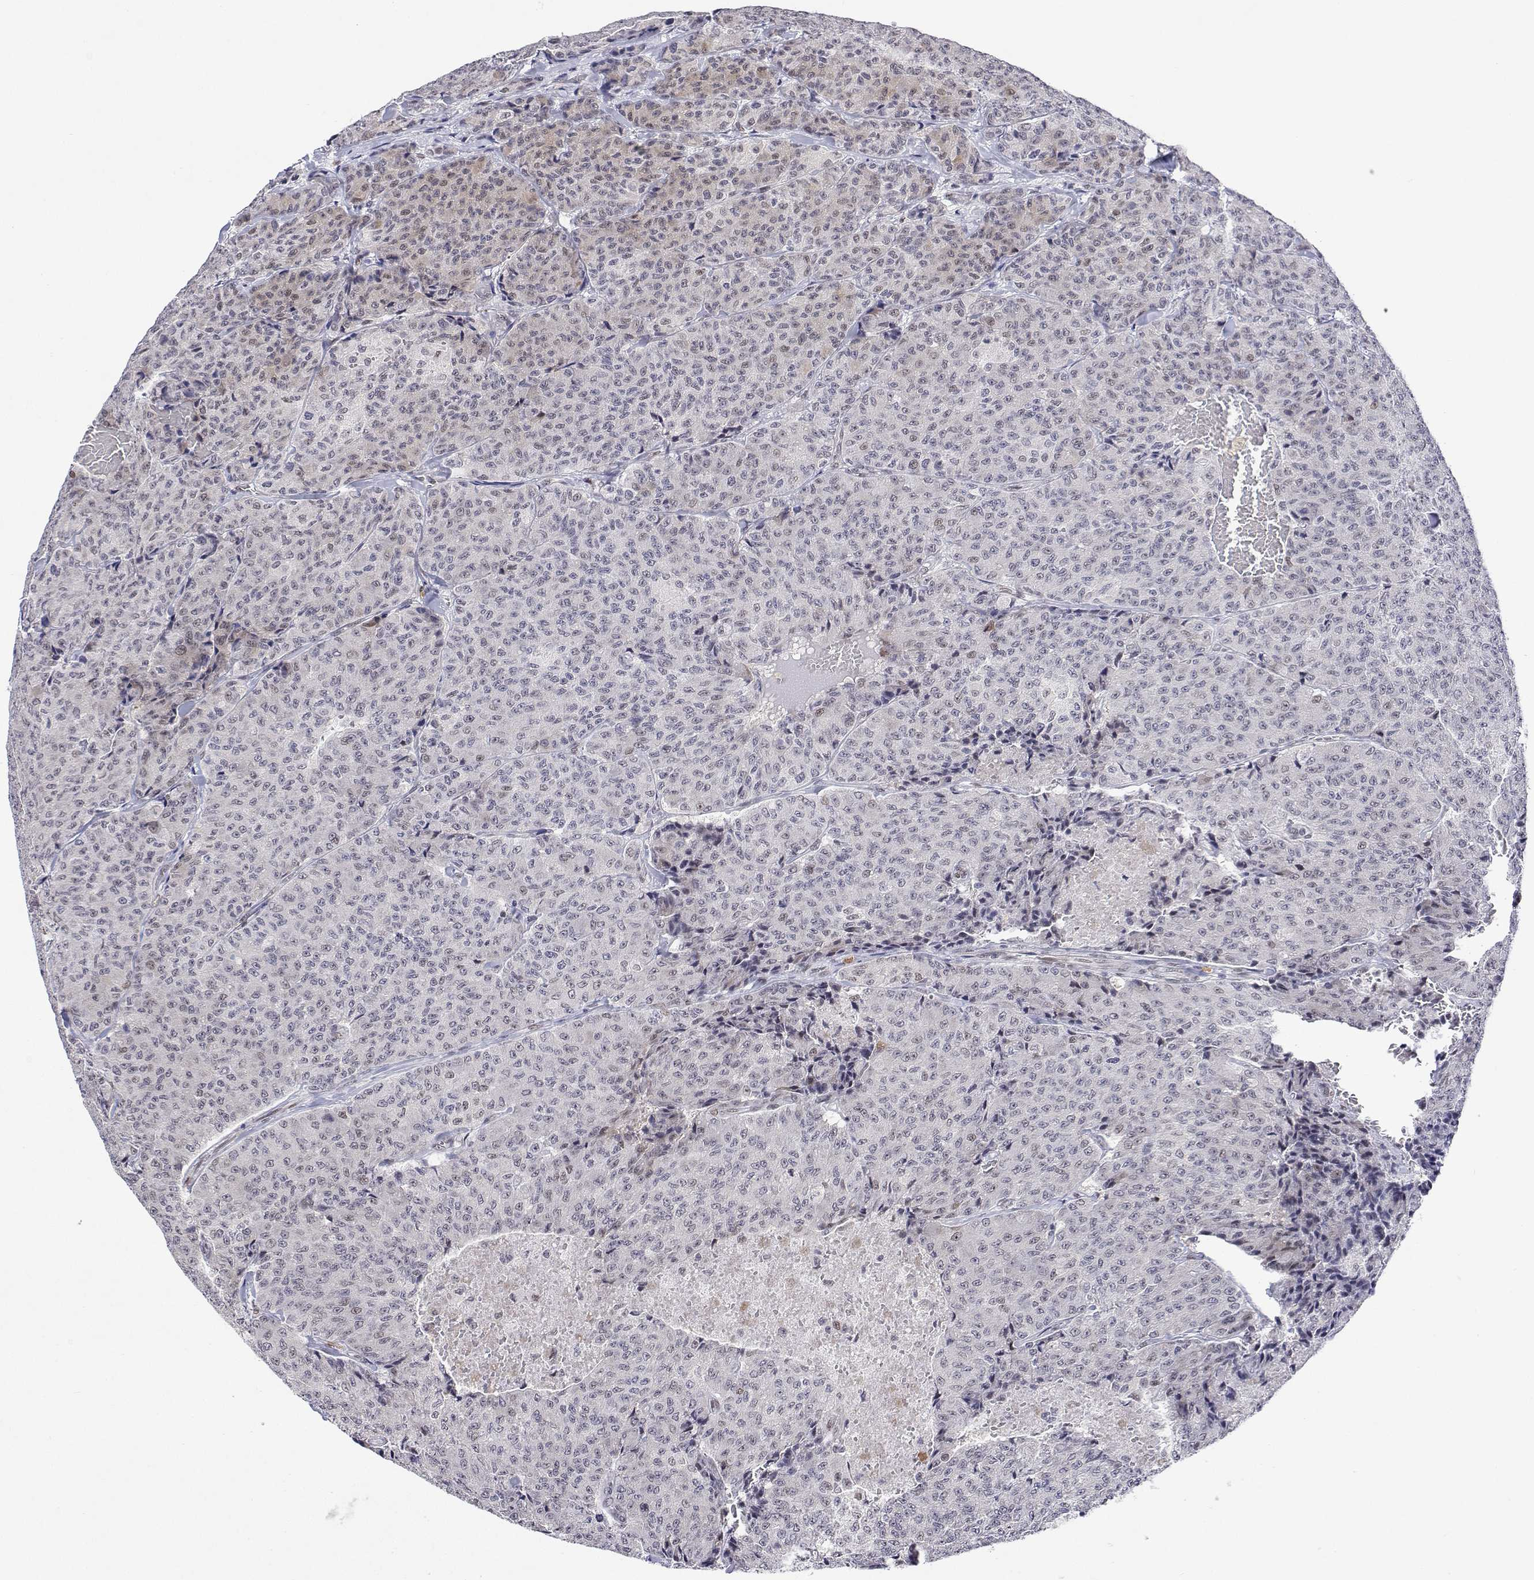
{"staining": {"intensity": "weak", "quantity": "<25%", "location": "nuclear"}, "tissue": "carcinoid", "cell_type": "Tumor cells", "image_type": "cancer", "snomed": [{"axis": "morphology", "description": "Carcinoid, malignant, NOS"}, {"axis": "topography", "description": "Lung"}], "caption": "Protein analysis of malignant carcinoid demonstrates no significant staining in tumor cells.", "gene": "XPC", "patient": {"sex": "male", "age": 71}}